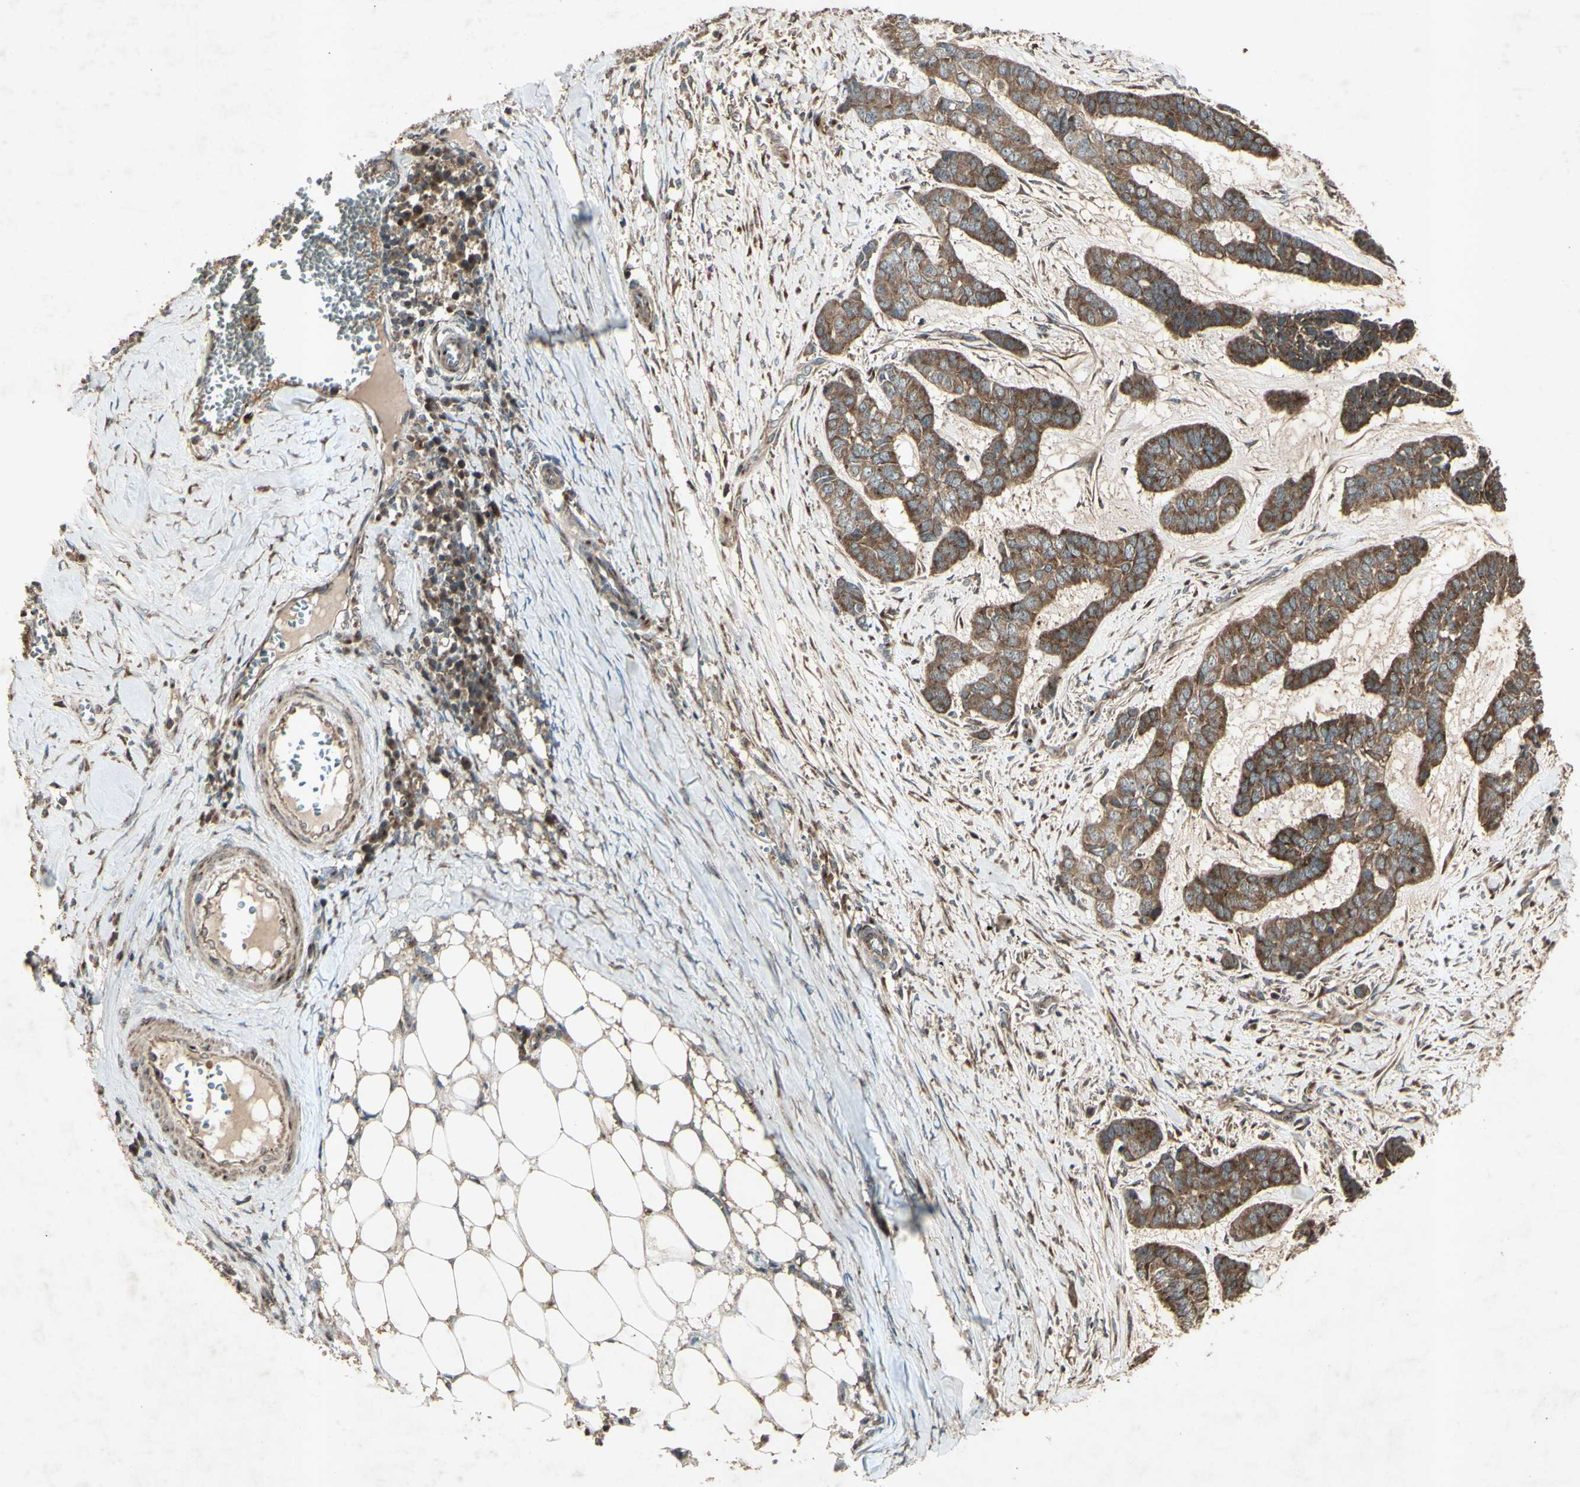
{"staining": {"intensity": "moderate", "quantity": ">75%", "location": "cytoplasmic/membranous"}, "tissue": "skin cancer", "cell_type": "Tumor cells", "image_type": "cancer", "snomed": [{"axis": "morphology", "description": "Basal cell carcinoma"}, {"axis": "topography", "description": "Skin"}], "caption": "High-magnification brightfield microscopy of skin cancer (basal cell carcinoma) stained with DAB (3,3'-diaminobenzidine) (brown) and counterstained with hematoxylin (blue). tumor cells exhibit moderate cytoplasmic/membranous positivity is present in approximately>75% of cells. (Brightfield microscopy of DAB IHC at high magnification).", "gene": "AP1G1", "patient": {"sex": "female", "age": 64}}